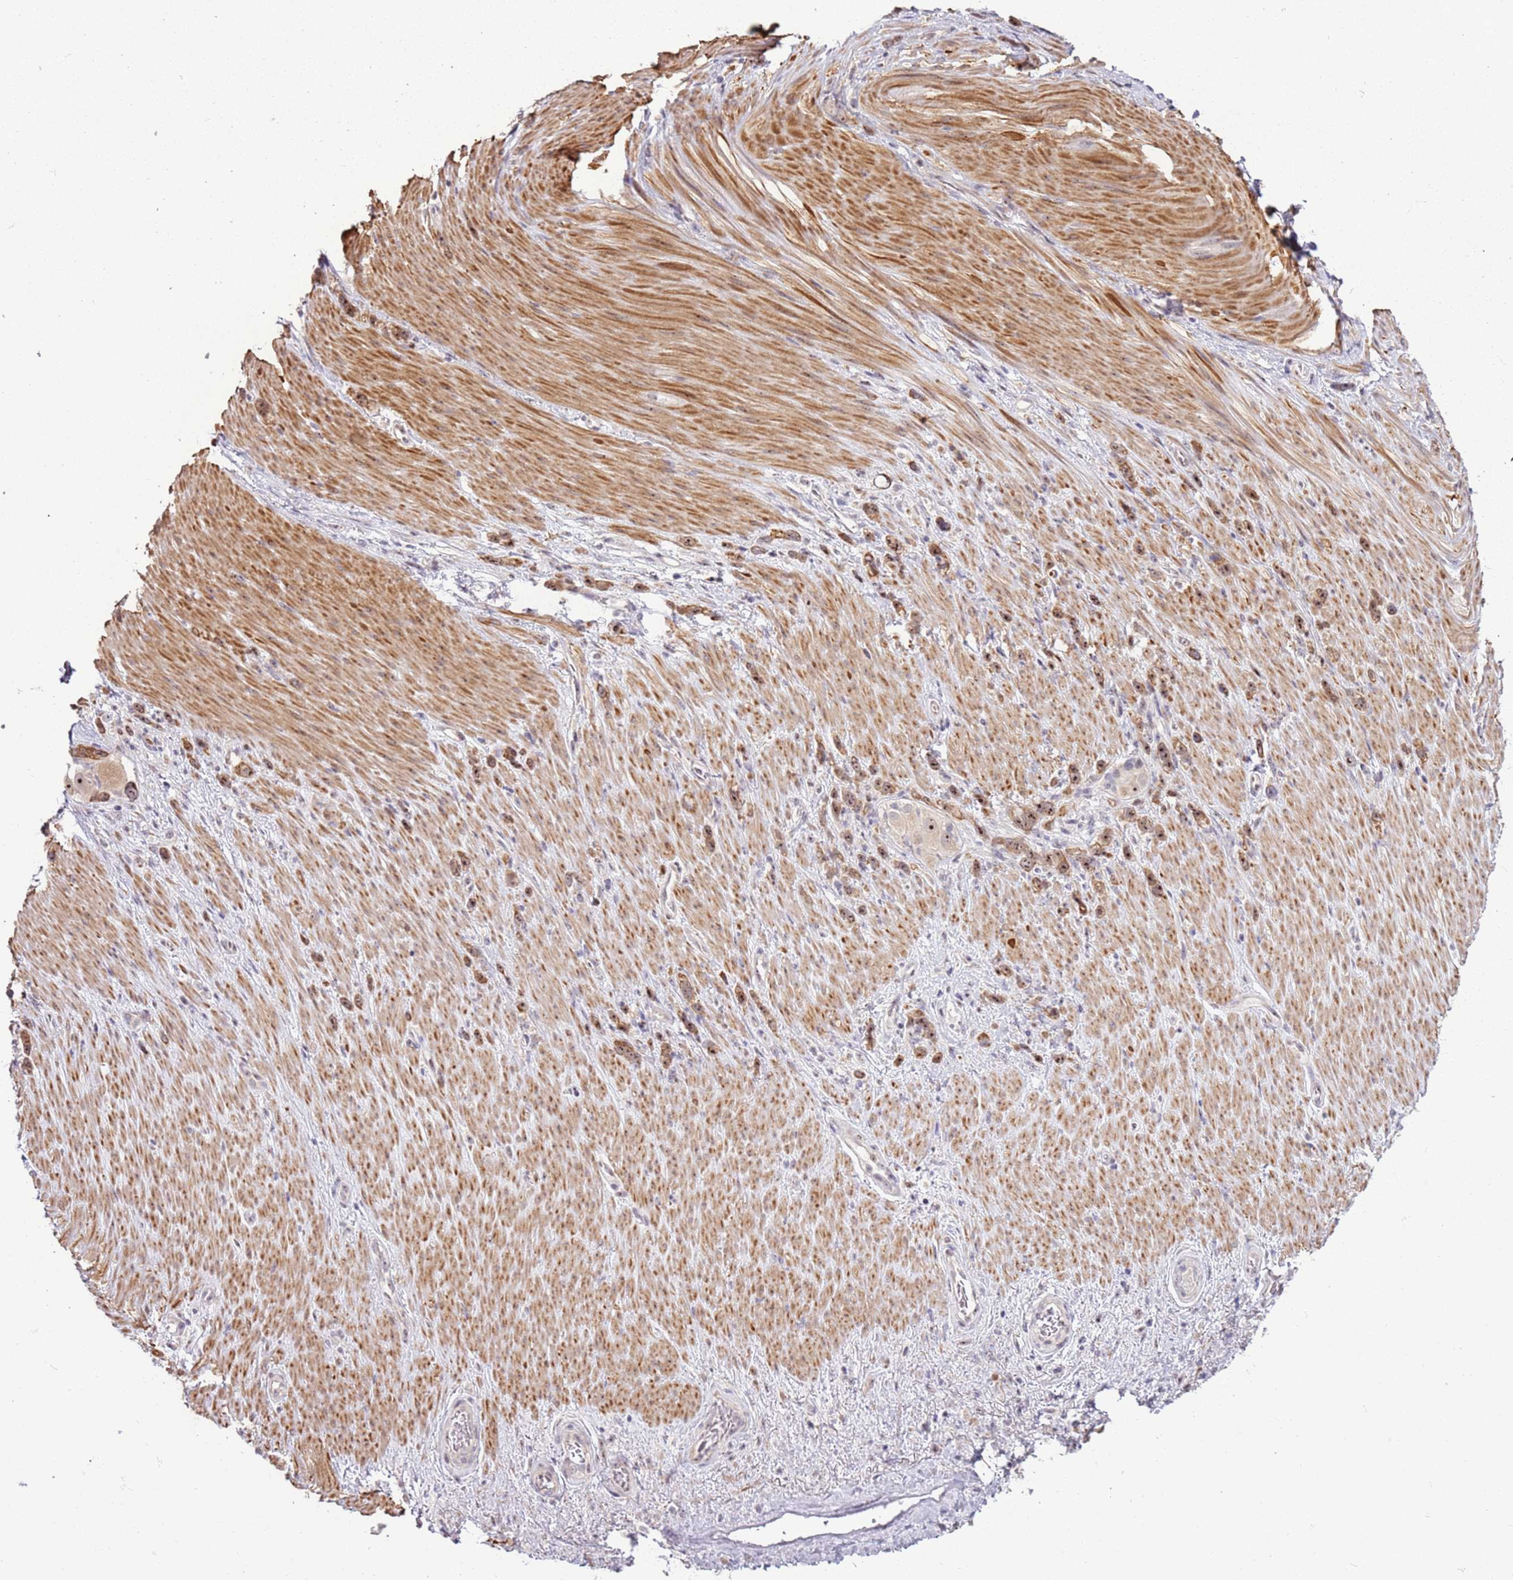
{"staining": {"intensity": "moderate", "quantity": ">75%", "location": "nuclear"}, "tissue": "stomach cancer", "cell_type": "Tumor cells", "image_type": "cancer", "snomed": [{"axis": "morphology", "description": "Adenocarcinoma, NOS"}, {"axis": "topography", "description": "Stomach"}], "caption": "Tumor cells show medium levels of moderate nuclear expression in approximately >75% of cells in human adenocarcinoma (stomach). (Brightfield microscopy of DAB IHC at high magnification).", "gene": "UCMA", "patient": {"sex": "female", "age": 65}}